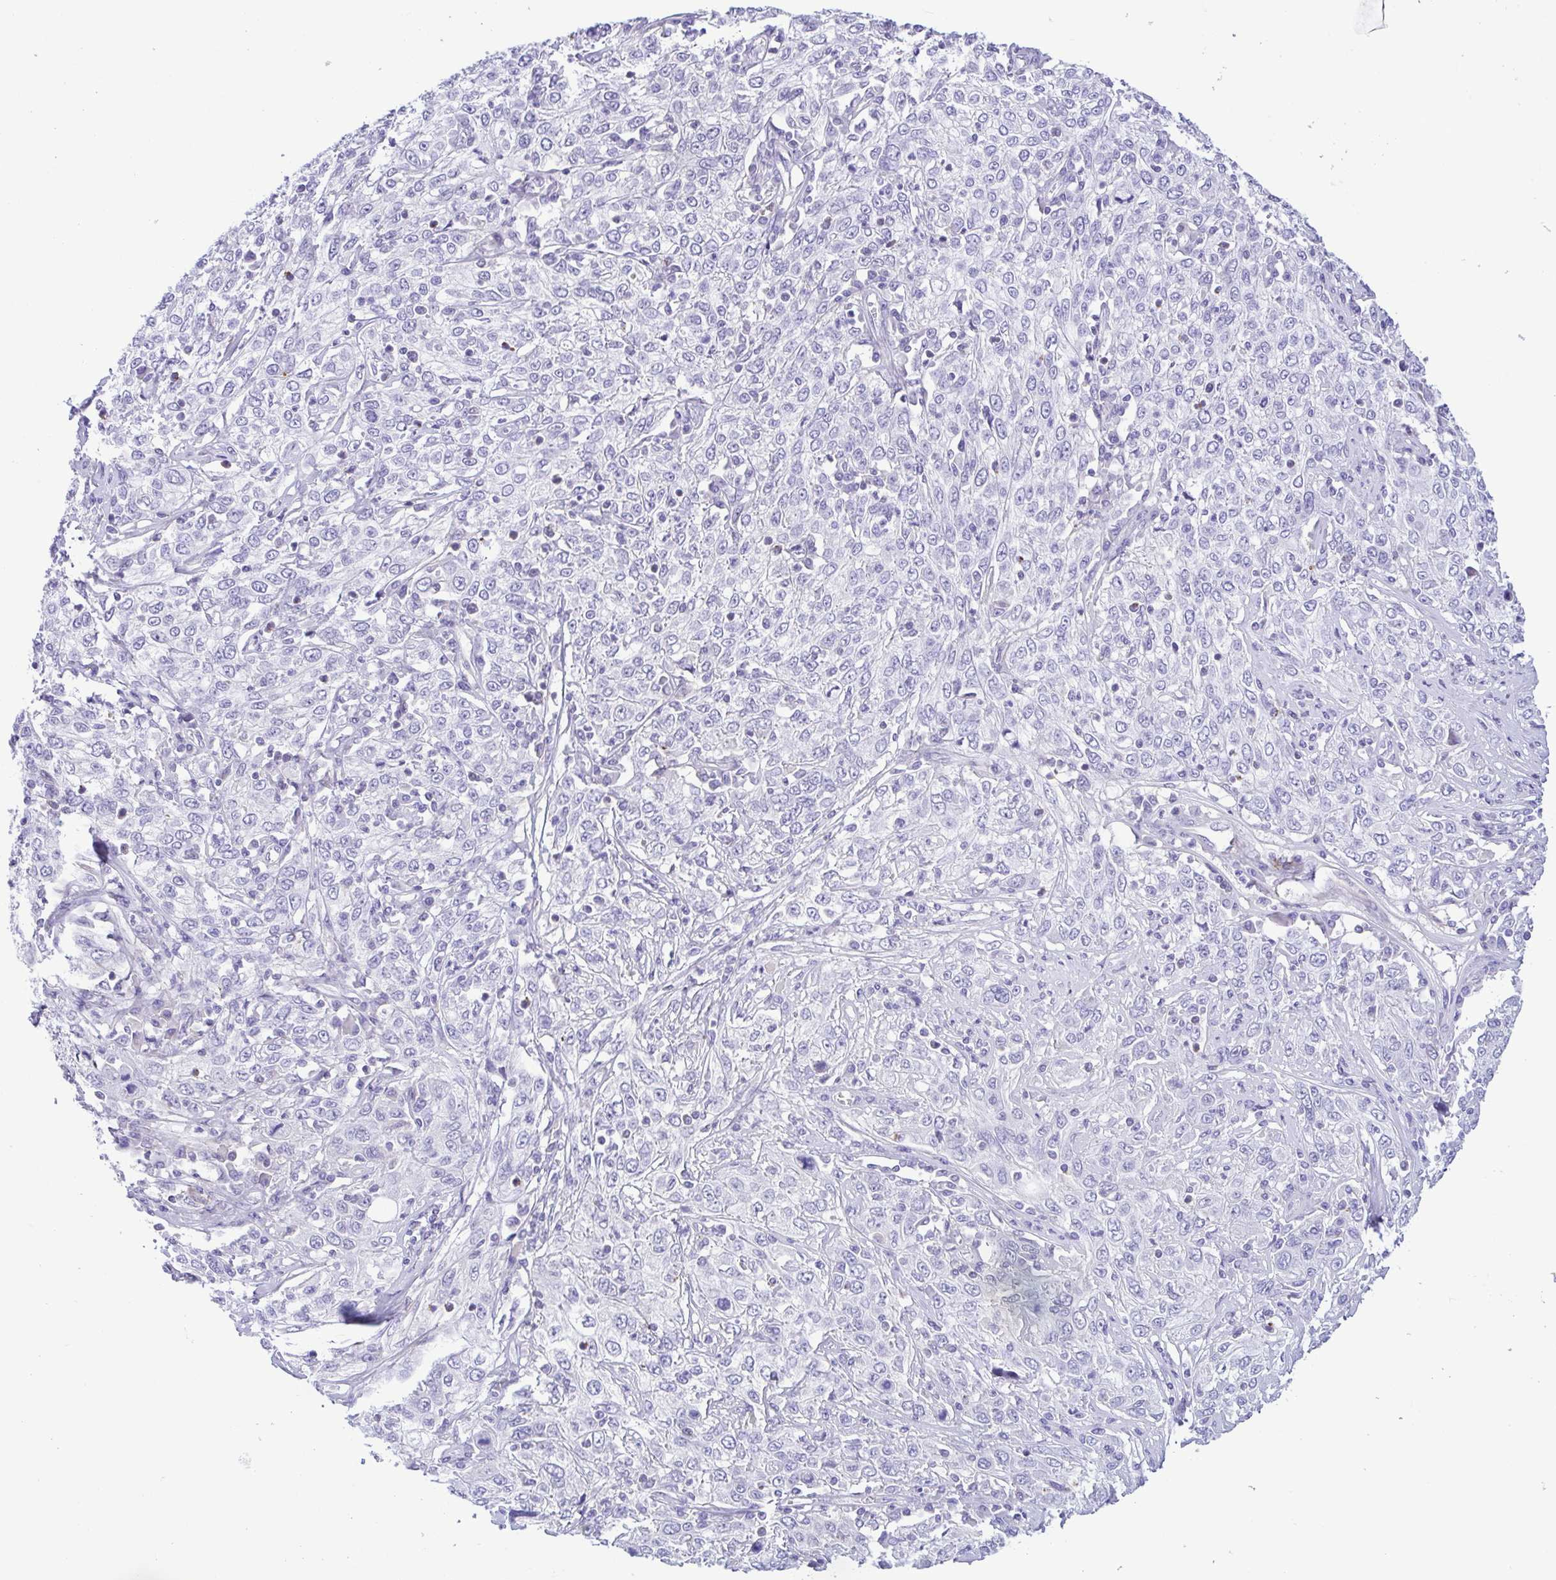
{"staining": {"intensity": "negative", "quantity": "none", "location": "none"}, "tissue": "cervical cancer", "cell_type": "Tumor cells", "image_type": "cancer", "snomed": [{"axis": "morphology", "description": "Squamous cell carcinoma, NOS"}, {"axis": "topography", "description": "Cervix"}], "caption": "The micrograph exhibits no significant positivity in tumor cells of cervical squamous cell carcinoma.", "gene": "GPR182", "patient": {"sex": "female", "age": 46}}